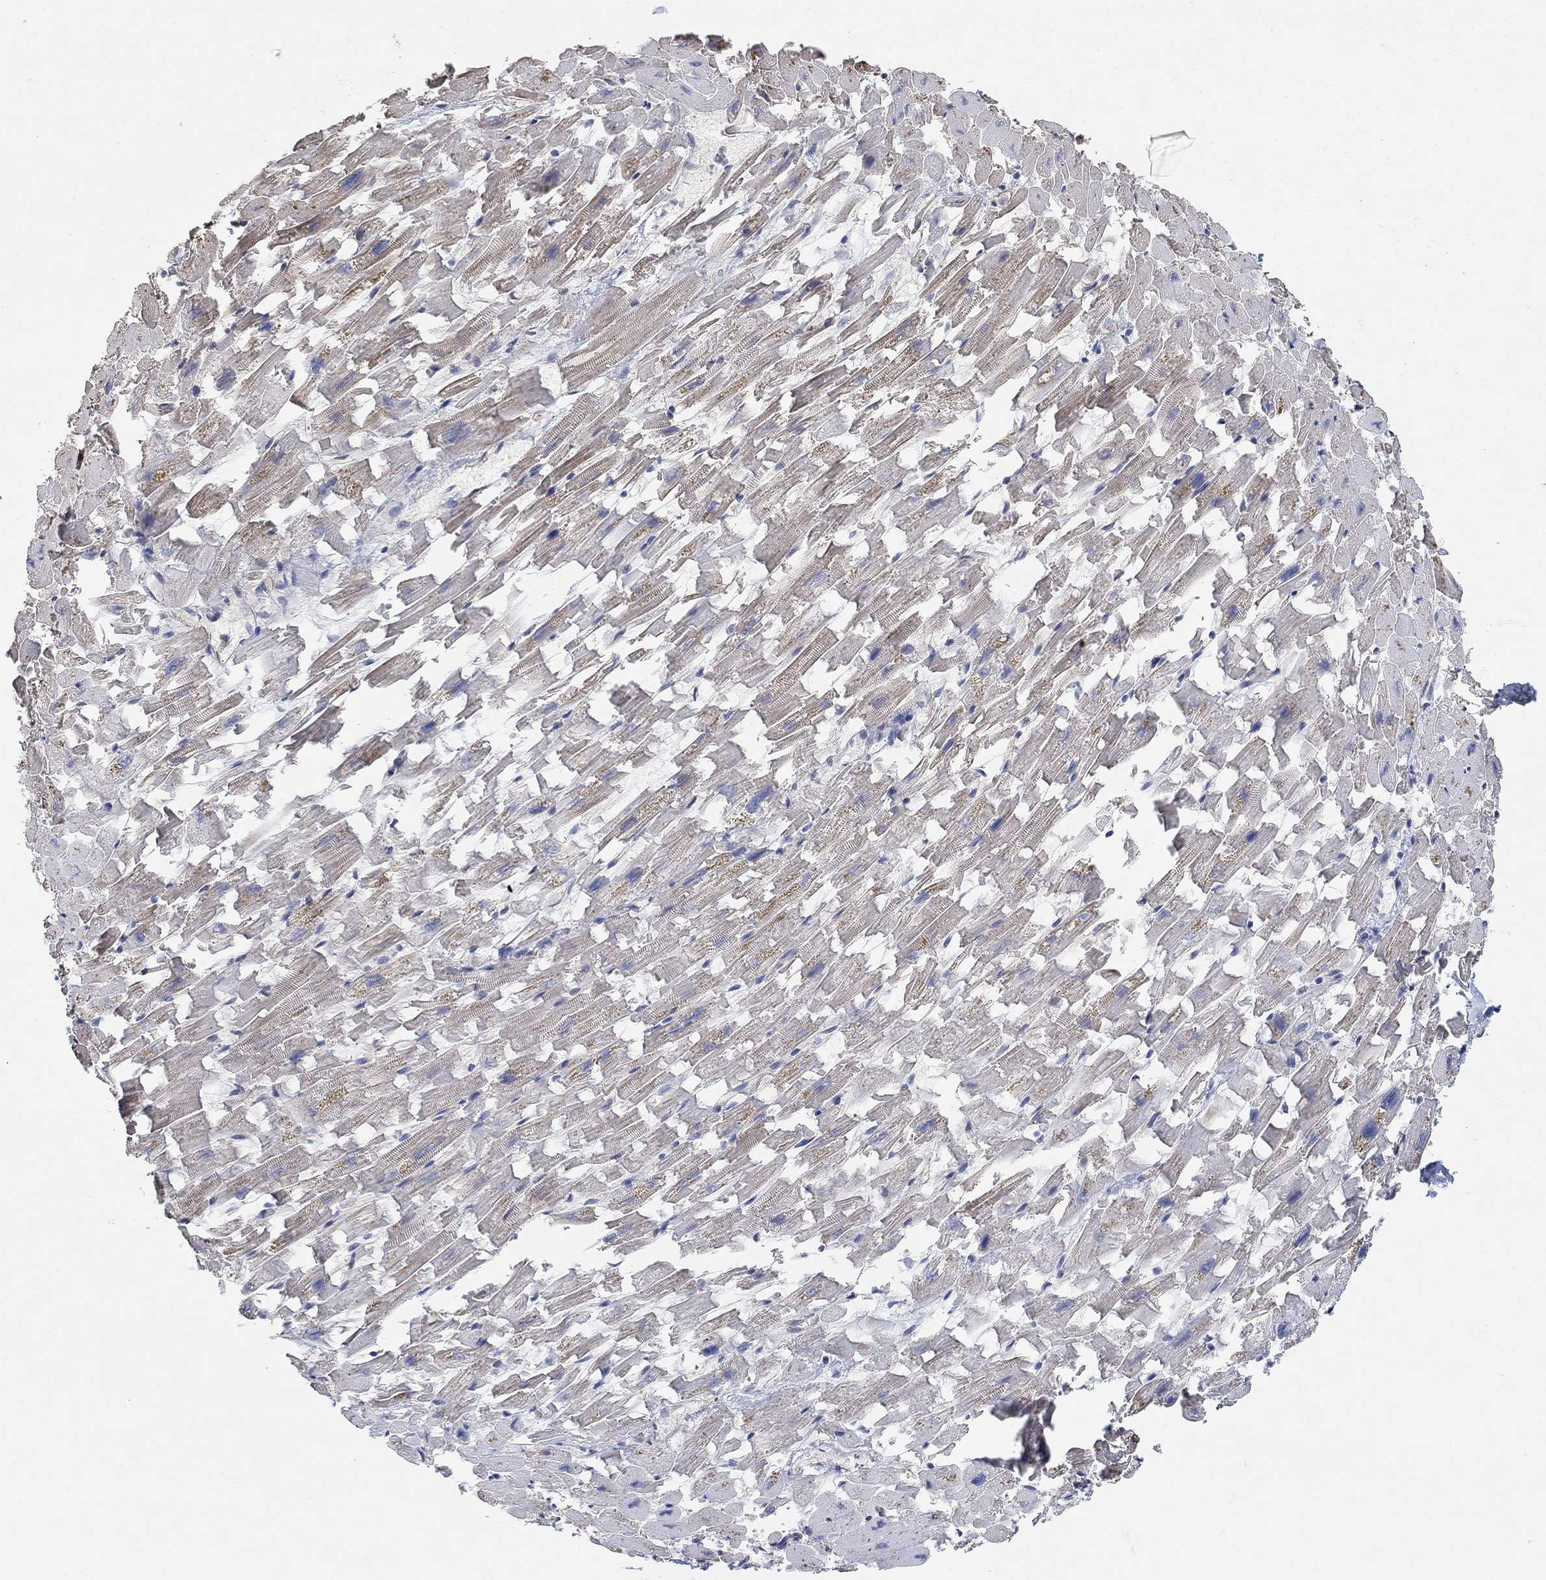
{"staining": {"intensity": "moderate", "quantity": "<25%", "location": "cytoplasmic/membranous"}, "tissue": "heart muscle", "cell_type": "Cardiomyocytes", "image_type": "normal", "snomed": [{"axis": "morphology", "description": "Normal tissue, NOS"}, {"axis": "topography", "description": "Heart"}], "caption": "Cardiomyocytes reveal low levels of moderate cytoplasmic/membranous staining in about <25% of cells in normal heart muscle.", "gene": "UNC5B", "patient": {"sex": "female", "age": 64}}